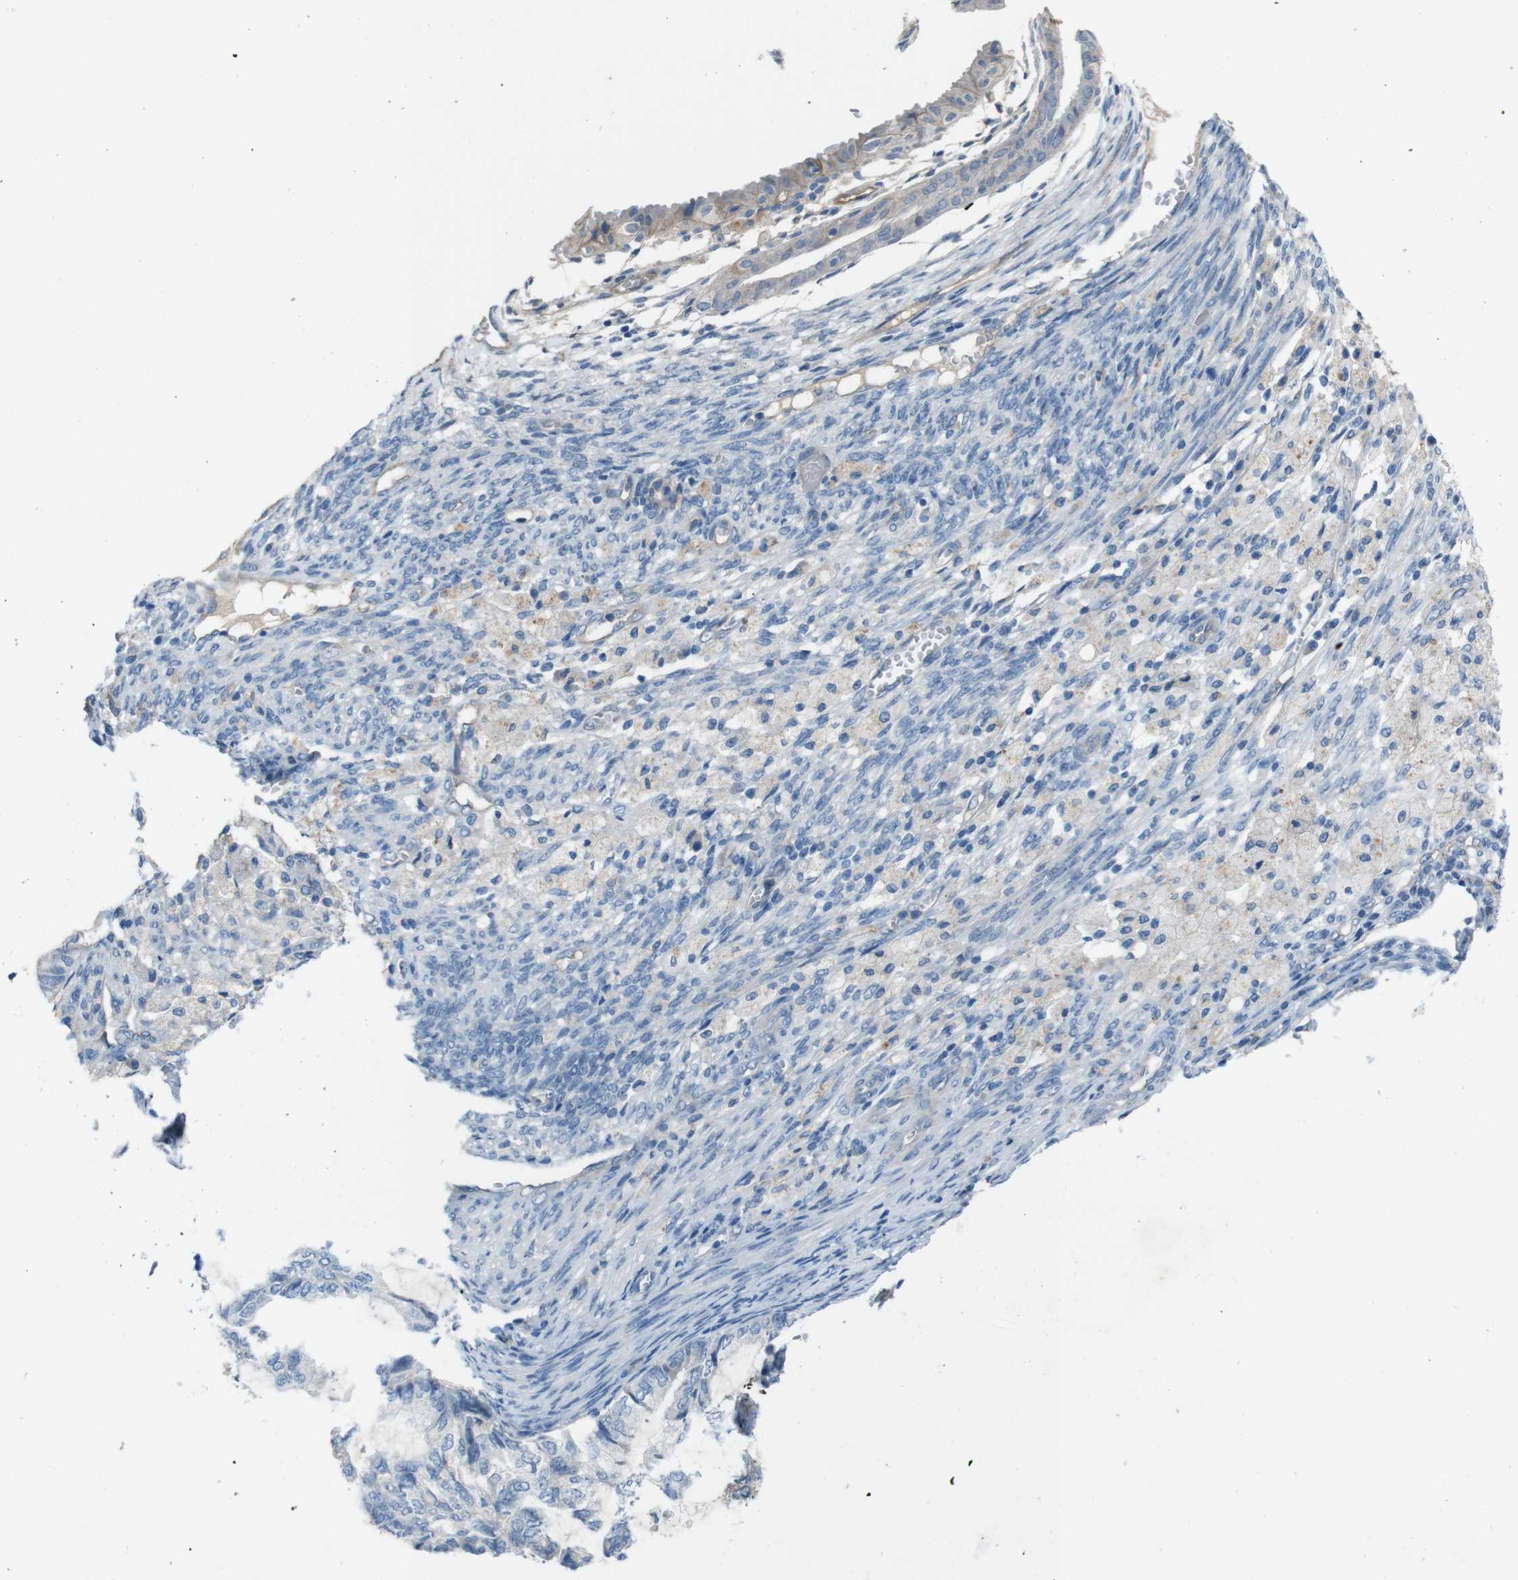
{"staining": {"intensity": "weak", "quantity": "<25%", "location": "cytoplasmic/membranous"}, "tissue": "cervical cancer", "cell_type": "Tumor cells", "image_type": "cancer", "snomed": [{"axis": "morphology", "description": "Normal tissue, NOS"}, {"axis": "morphology", "description": "Adenocarcinoma, NOS"}, {"axis": "topography", "description": "Cervix"}, {"axis": "topography", "description": "Endometrium"}], "caption": "Image shows no protein expression in tumor cells of cervical cancer tissue.", "gene": "PVR", "patient": {"sex": "female", "age": 86}}